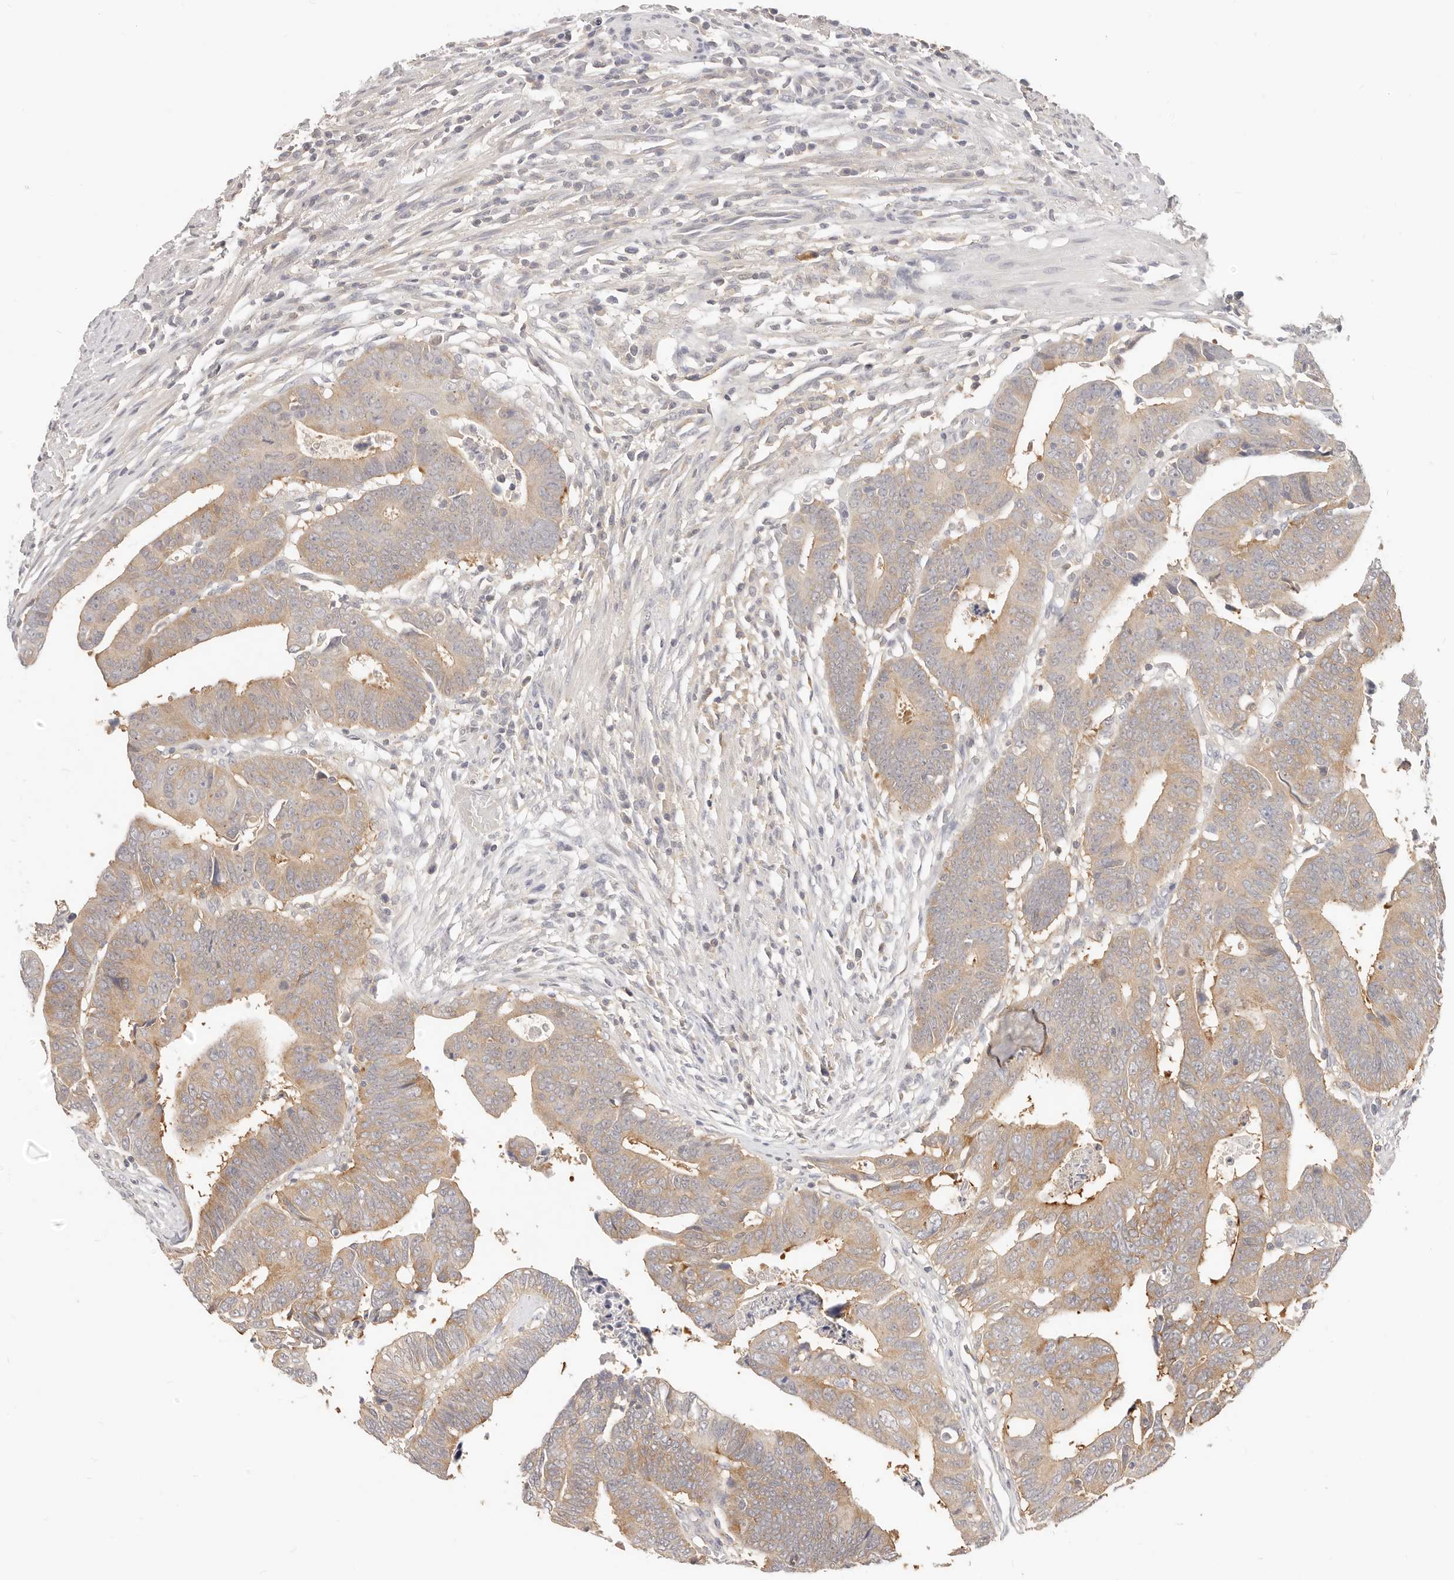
{"staining": {"intensity": "weak", "quantity": "25%-75%", "location": "cytoplasmic/membranous"}, "tissue": "colorectal cancer", "cell_type": "Tumor cells", "image_type": "cancer", "snomed": [{"axis": "morphology", "description": "Adenocarcinoma, NOS"}, {"axis": "topography", "description": "Rectum"}], "caption": "A brown stain highlights weak cytoplasmic/membranous expression of a protein in colorectal adenocarcinoma tumor cells. (DAB = brown stain, brightfield microscopy at high magnification).", "gene": "DTNBP1", "patient": {"sex": "female", "age": 65}}